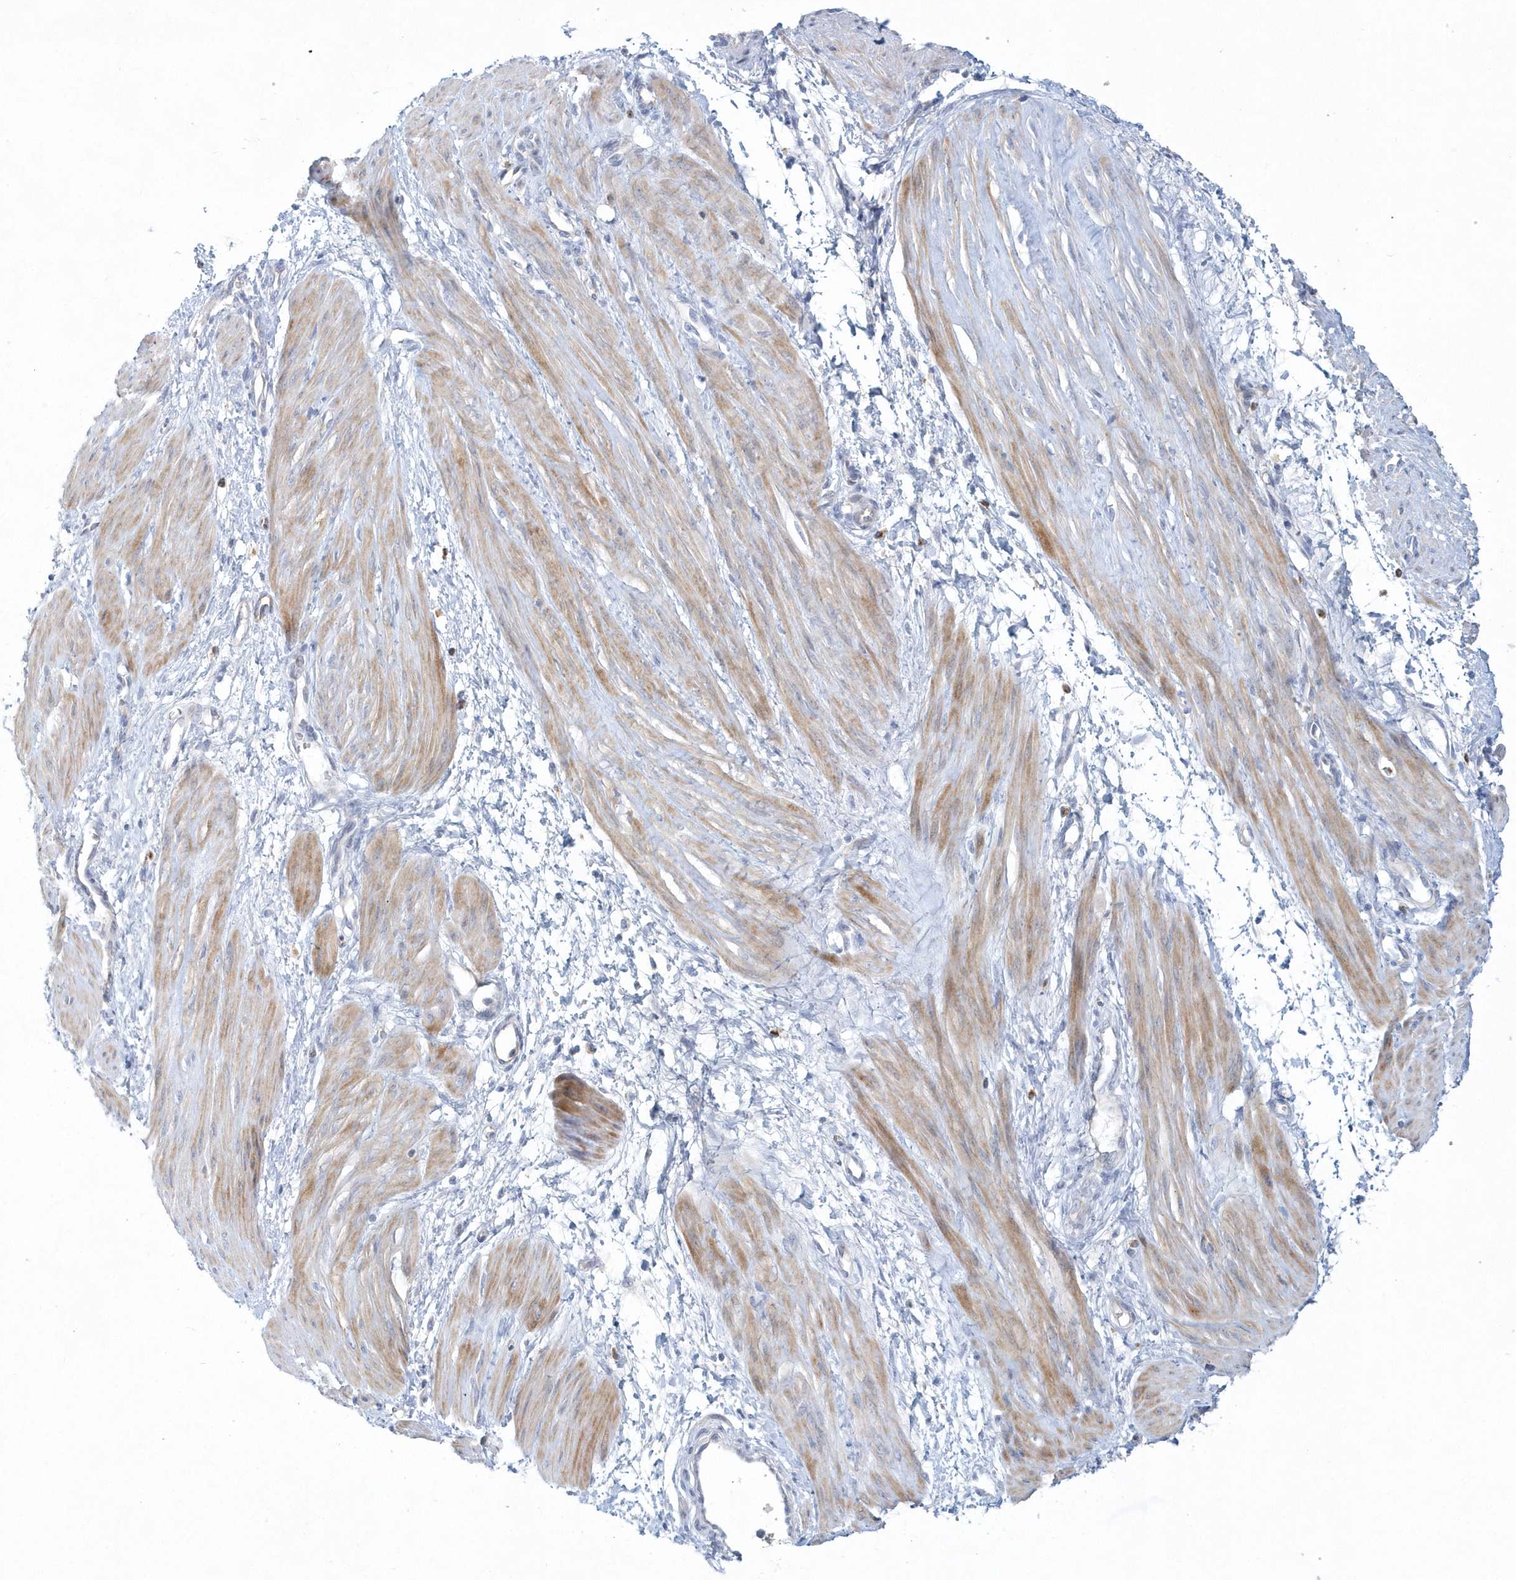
{"staining": {"intensity": "moderate", "quantity": ">75%", "location": "cytoplasmic/membranous"}, "tissue": "smooth muscle", "cell_type": "Smooth muscle cells", "image_type": "normal", "snomed": [{"axis": "morphology", "description": "Normal tissue, NOS"}, {"axis": "topography", "description": "Endometrium"}], "caption": "A brown stain highlights moderate cytoplasmic/membranous positivity of a protein in smooth muscle cells of unremarkable smooth muscle. (DAB (3,3'-diaminobenzidine) IHC with brightfield microscopy, high magnification).", "gene": "DNAH1", "patient": {"sex": "female", "age": 33}}